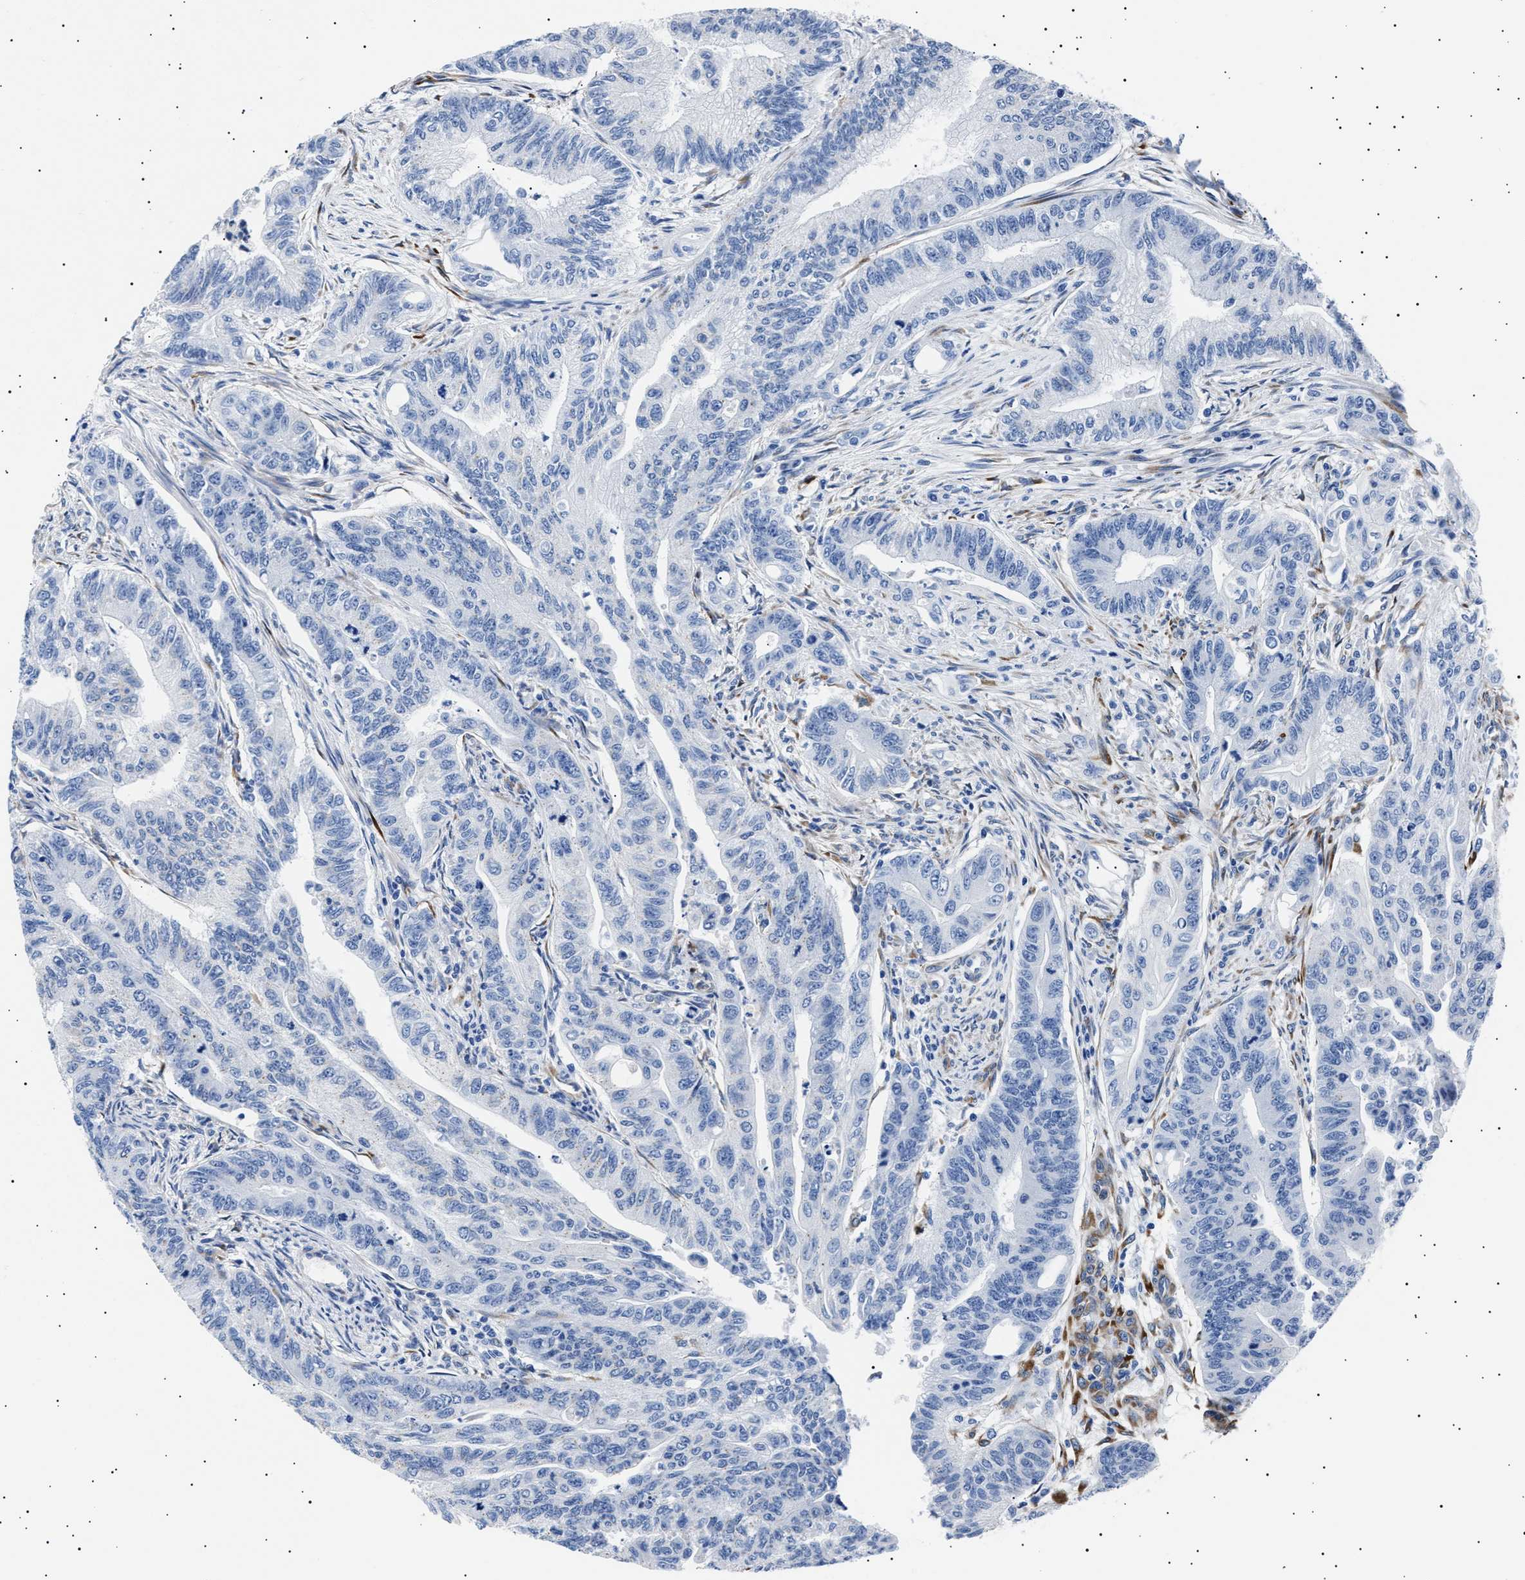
{"staining": {"intensity": "negative", "quantity": "none", "location": "none"}, "tissue": "colorectal cancer", "cell_type": "Tumor cells", "image_type": "cancer", "snomed": [{"axis": "morphology", "description": "Adenoma, NOS"}, {"axis": "morphology", "description": "Adenocarcinoma, NOS"}, {"axis": "topography", "description": "Colon"}], "caption": "Immunohistochemistry of human colorectal cancer demonstrates no positivity in tumor cells. Nuclei are stained in blue.", "gene": "HEMGN", "patient": {"sex": "male", "age": 79}}